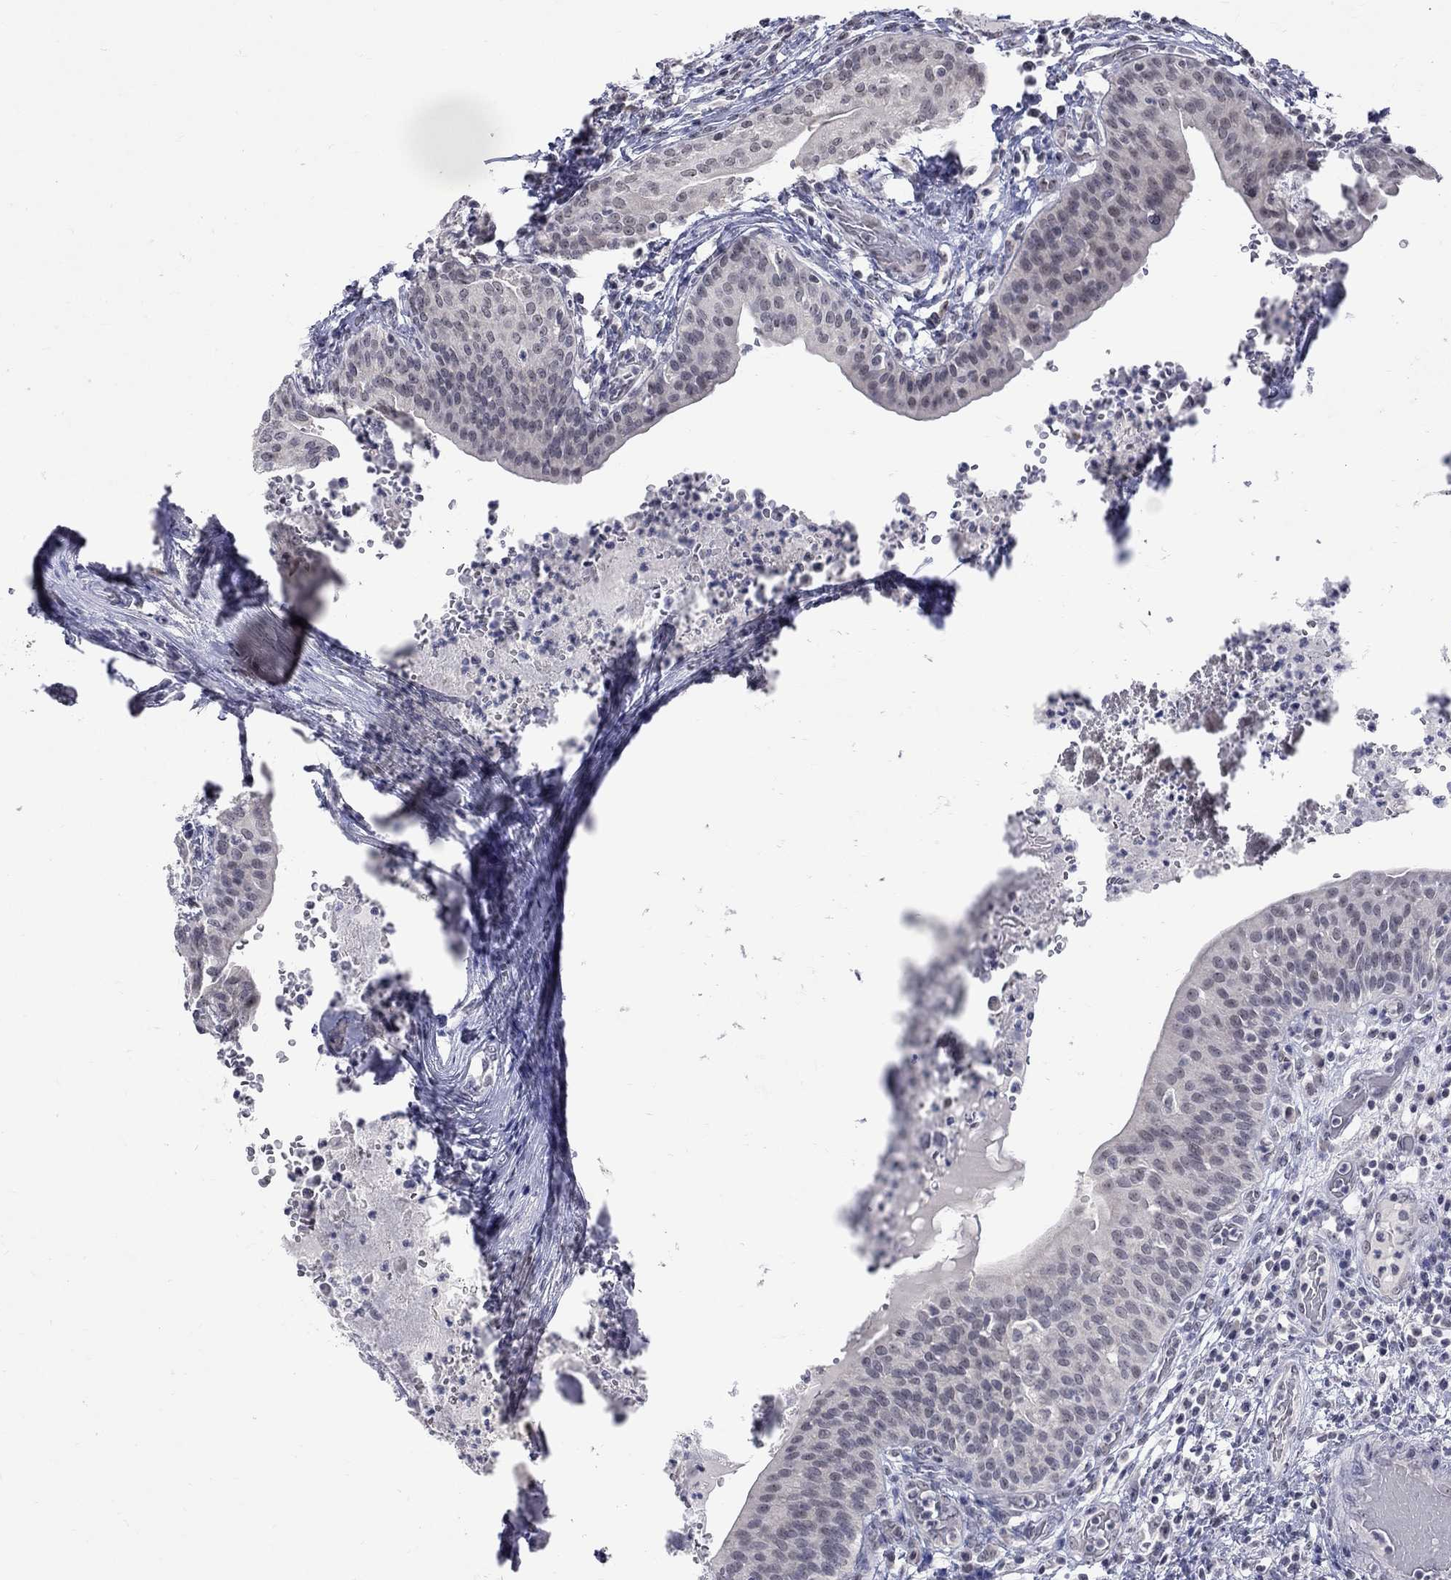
{"staining": {"intensity": "negative", "quantity": "none", "location": "none"}, "tissue": "urinary bladder", "cell_type": "Urothelial cells", "image_type": "normal", "snomed": [{"axis": "morphology", "description": "Normal tissue, NOS"}, {"axis": "topography", "description": "Urinary bladder"}], "caption": "This is an IHC histopathology image of normal urinary bladder. There is no expression in urothelial cells.", "gene": "TMEM143", "patient": {"sex": "male", "age": 66}}